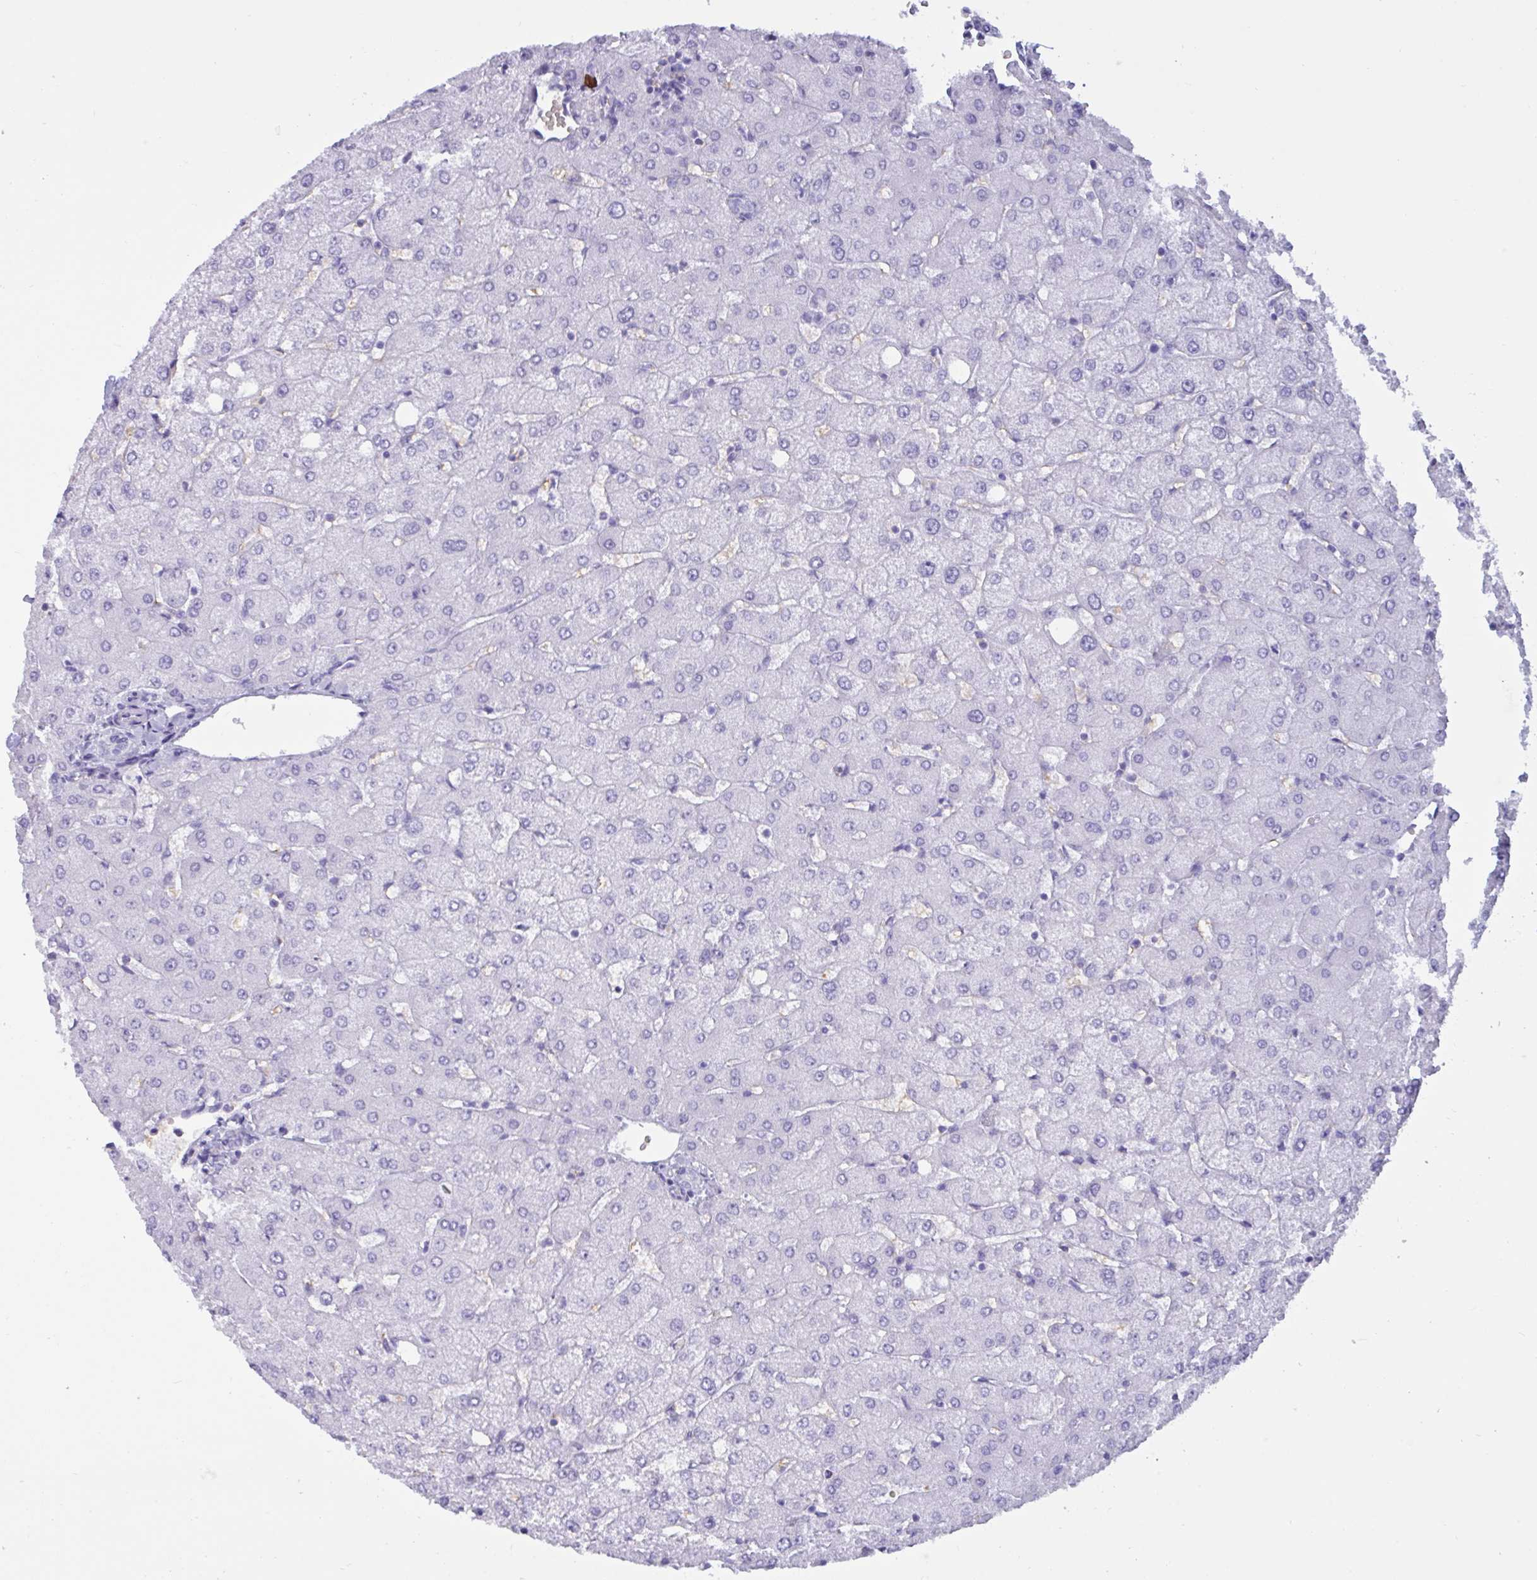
{"staining": {"intensity": "negative", "quantity": "none", "location": "none"}, "tissue": "liver", "cell_type": "Cholangiocytes", "image_type": "normal", "snomed": [{"axis": "morphology", "description": "Normal tissue, NOS"}, {"axis": "topography", "description": "Liver"}], "caption": "Protein analysis of normal liver demonstrates no significant staining in cholangiocytes.", "gene": "SLC2A1", "patient": {"sex": "female", "age": 54}}